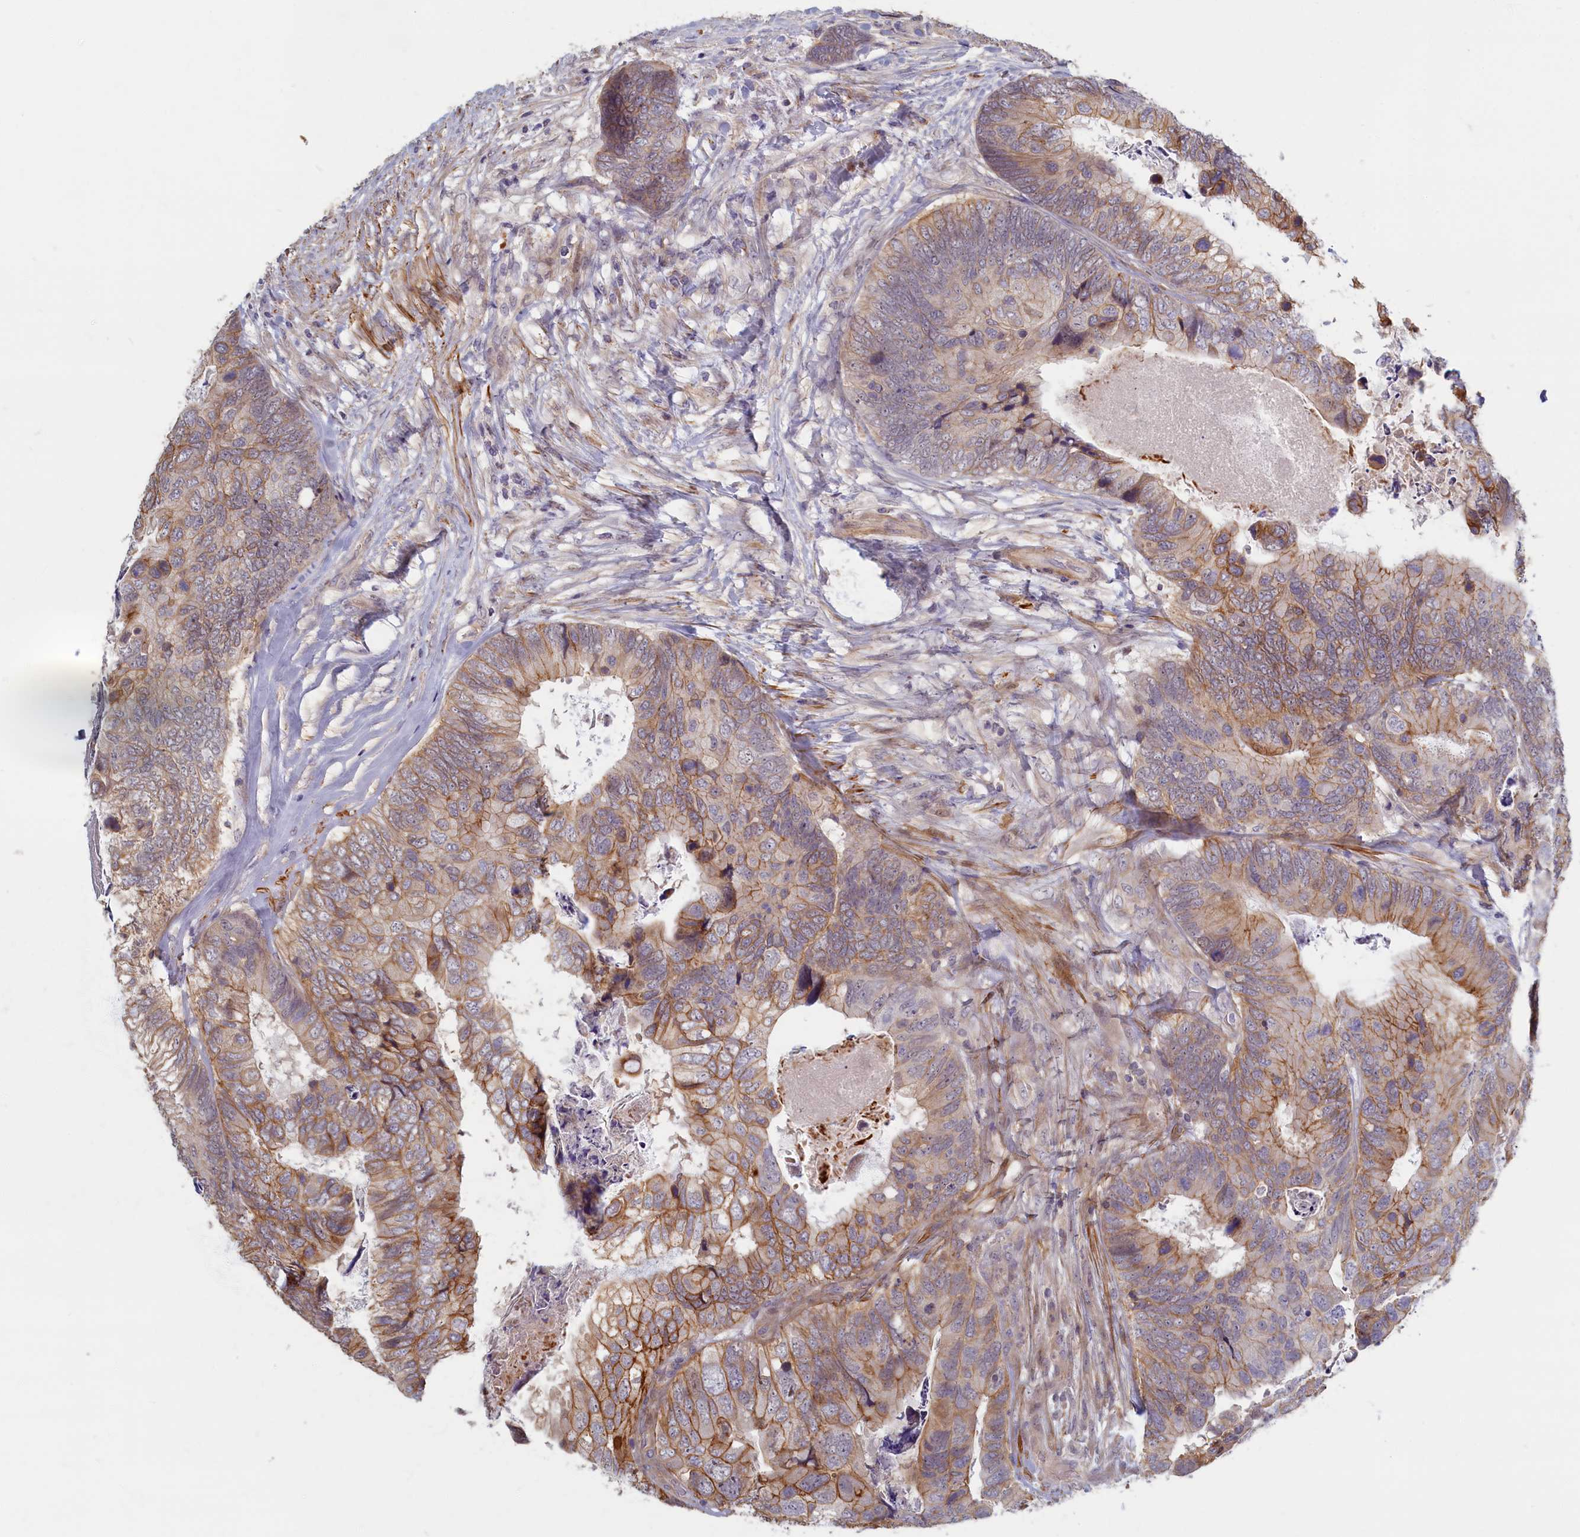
{"staining": {"intensity": "moderate", "quantity": ">75%", "location": "cytoplasmic/membranous"}, "tissue": "colorectal cancer", "cell_type": "Tumor cells", "image_type": "cancer", "snomed": [{"axis": "morphology", "description": "Adenocarcinoma, NOS"}, {"axis": "topography", "description": "Colon"}], "caption": "Colorectal cancer (adenocarcinoma) stained with DAB IHC reveals medium levels of moderate cytoplasmic/membranous positivity in approximately >75% of tumor cells.", "gene": "TRPM4", "patient": {"sex": "female", "age": 67}}